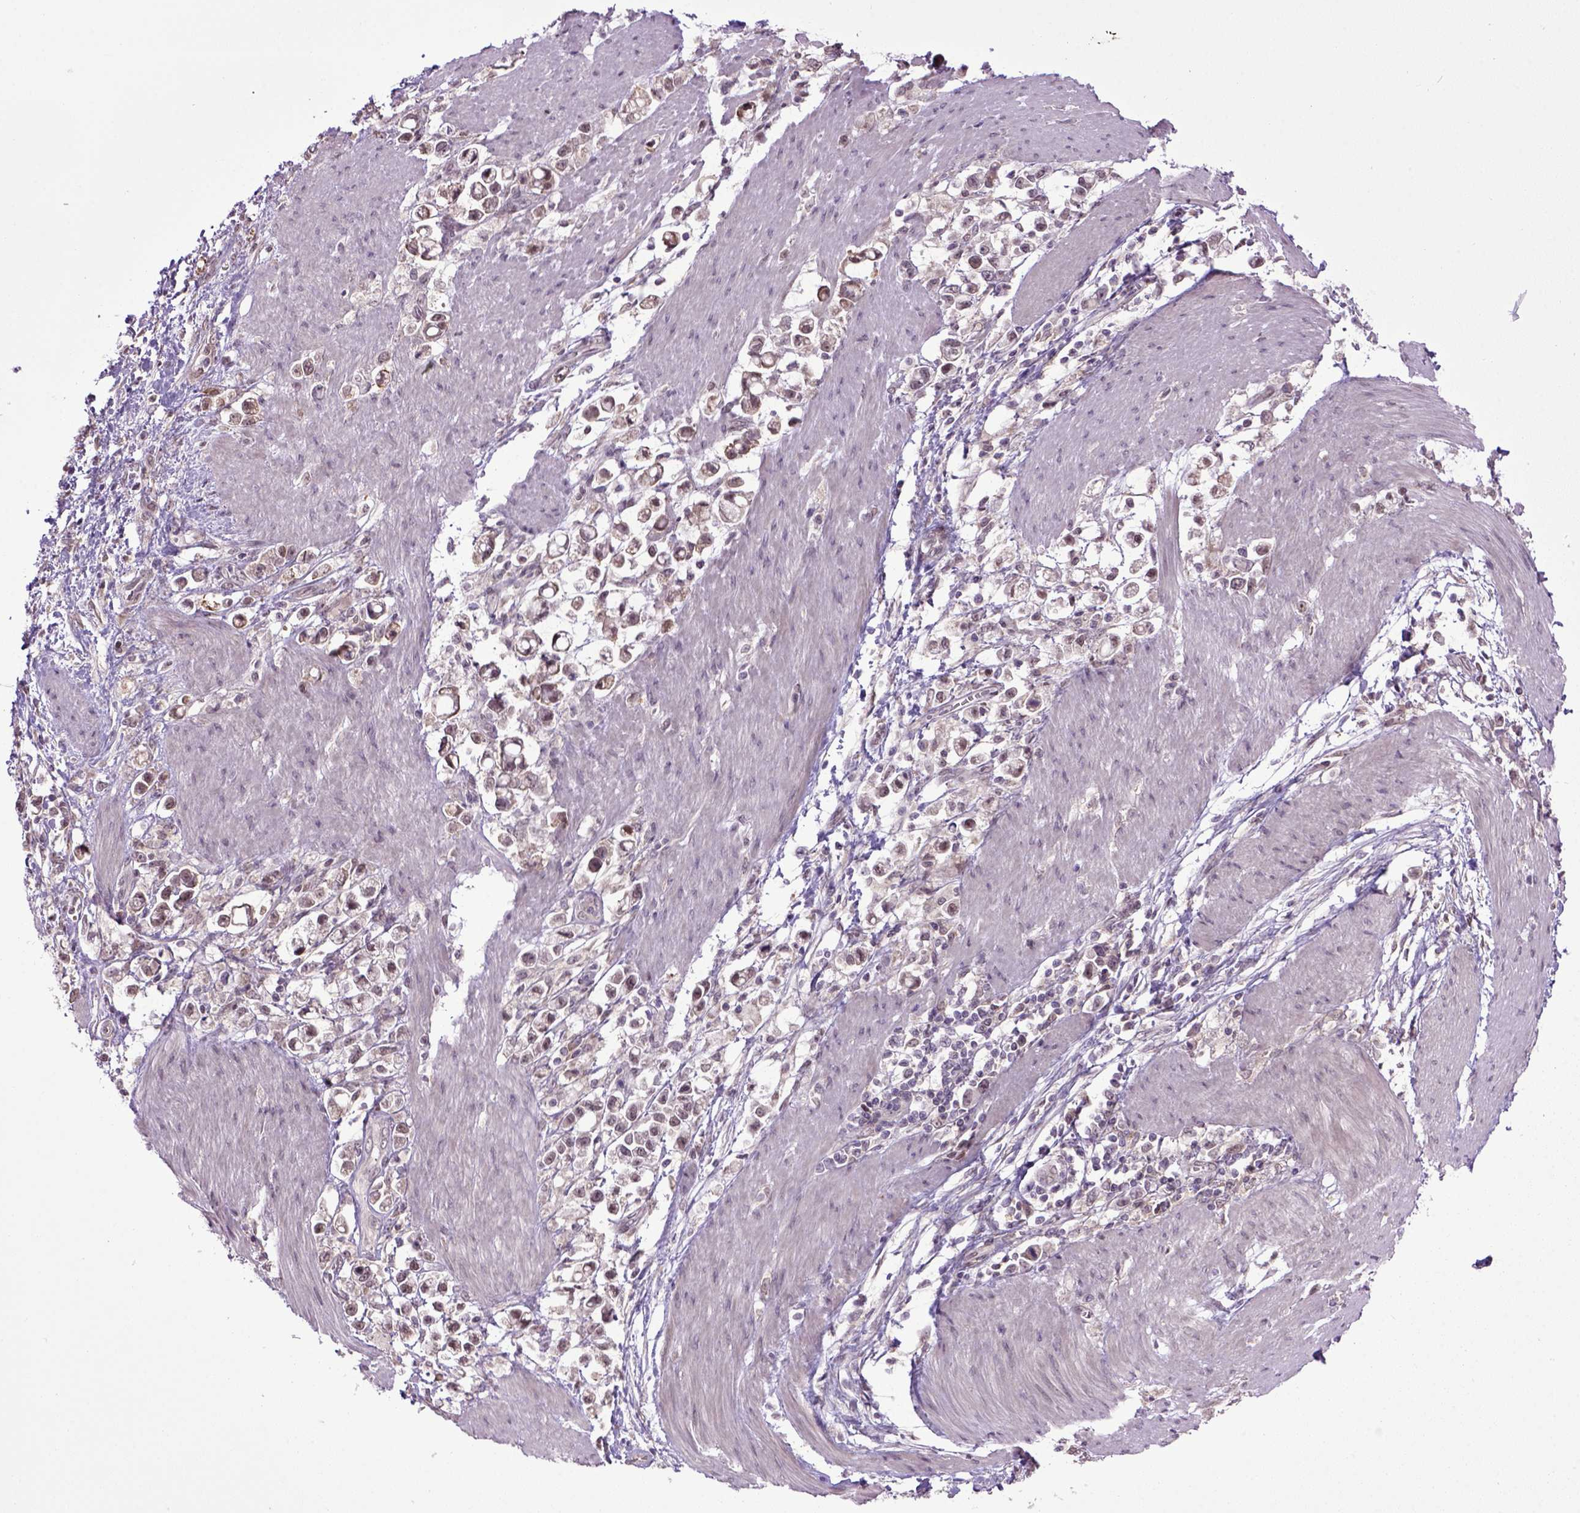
{"staining": {"intensity": "moderate", "quantity": "<25%", "location": "nuclear"}, "tissue": "stomach cancer", "cell_type": "Tumor cells", "image_type": "cancer", "snomed": [{"axis": "morphology", "description": "Adenocarcinoma, NOS"}, {"axis": "topography", "description": "Stomach"}], "caption": "Immunohistochemistry (IHC) (DAB) staining of human stomach cancer (adenocarcinoma) reveals moderate nuclear protein positivity in approximately <25% of tumor cells.", "gene": "RAB43", "patient": {"sex": "male", "age": 63}}